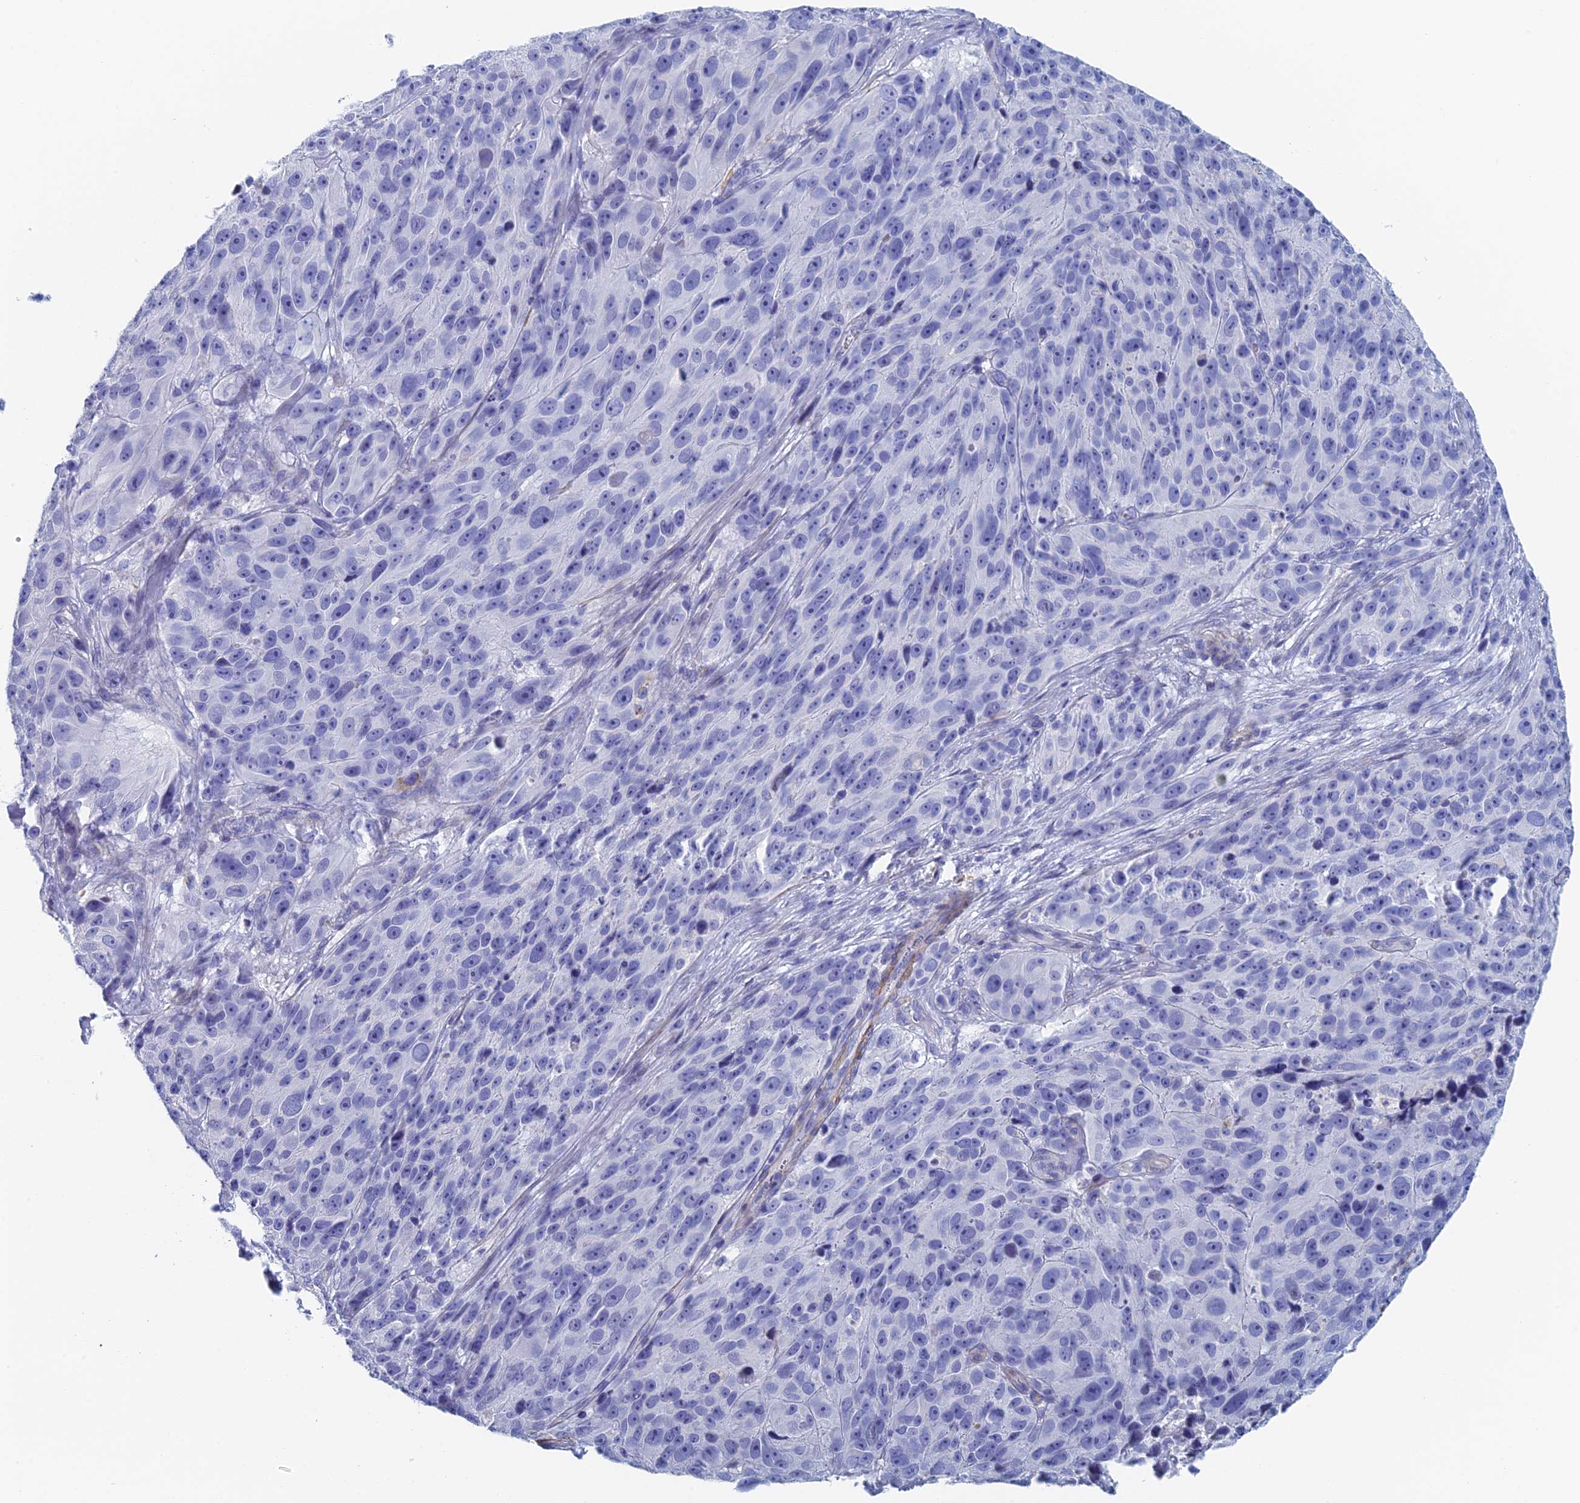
{"staining": {"intensity": "negative", "quantity": "none", "location": "none"}, "tissue": "melanoma", "cell_type": "Tumor cells", "image_type": "cancer", "snomed": [{"axis": "morphology", "description": "Malignant melanoma, NOS"}, {"axis": "topography", "description": "Skin"}], "caption": "Immunohistochemistry histopathology image of neoplastic tissue: malignant melanoma stained with DAB (3,3'-diaminobenzidine) exhibits no significant protein staining in tumor cells. Brightfield microscopy of immunohistochemistry (IHC) stained with DAB (3,3'-diaminobenzidine) (brown) and hematoxylin (blue), captured at high magnification.", "gene": "KCNK18", "patient": {"sex": "male", "age": 84}}